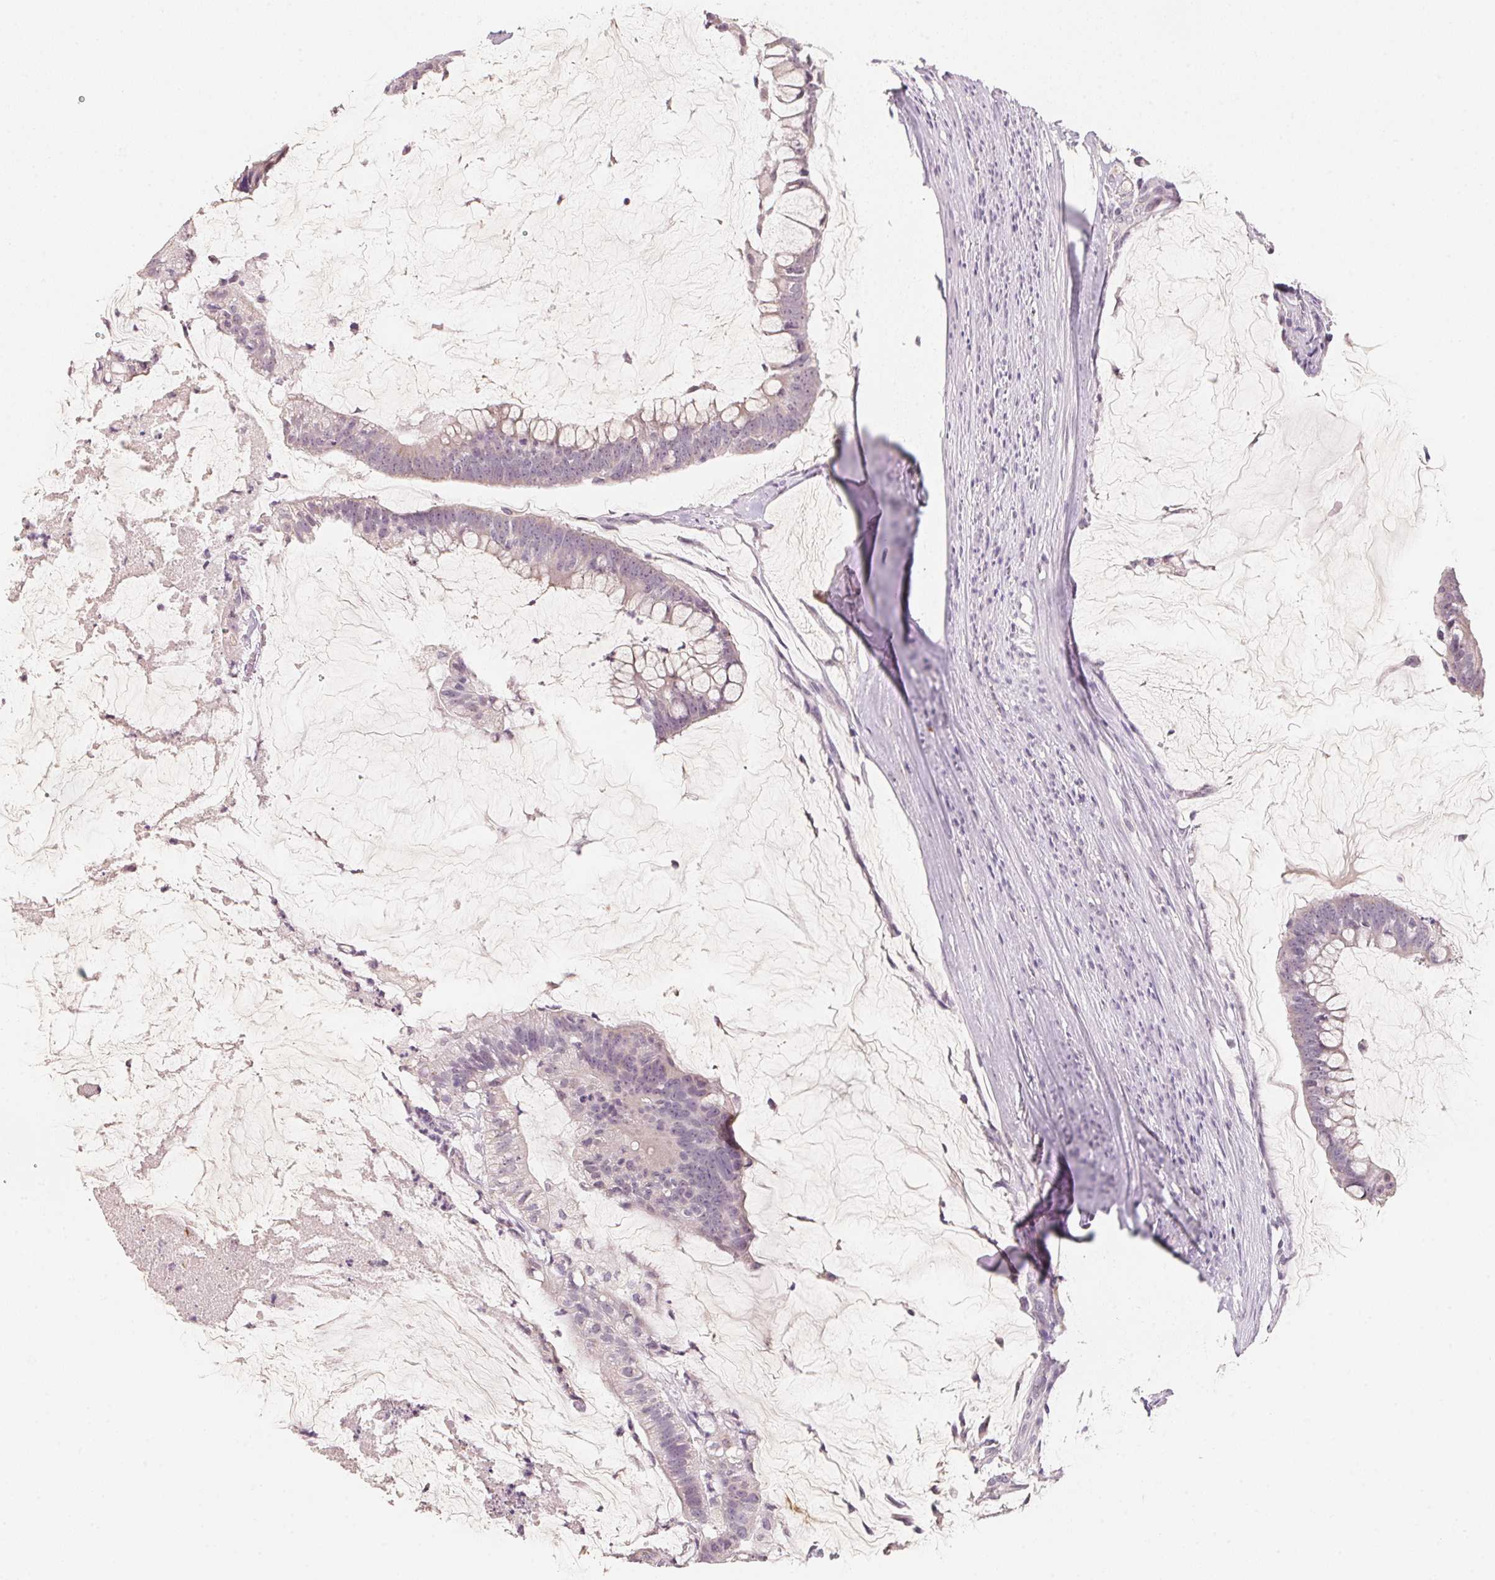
{"staining": {"intensity": "negative", "quantity": "none", "location": "none"}, "tissue": "colorectal cancer", "cell_type": "Tumor cells", "image_type": "cancer", "snomed": [{"axis": "morphology", "description": "Adenocarcinoma, NOS"}, {"axis": "topography", "description": "Colon"}], "caption": "A high-resolution photomicrograph shows IHC staining of colorectal cancer (adenocarcinoma), which shows no significant positivity in tumor cells.", "gene": "ANKRD31", "patient": {"sex": "male", "age": 62}}